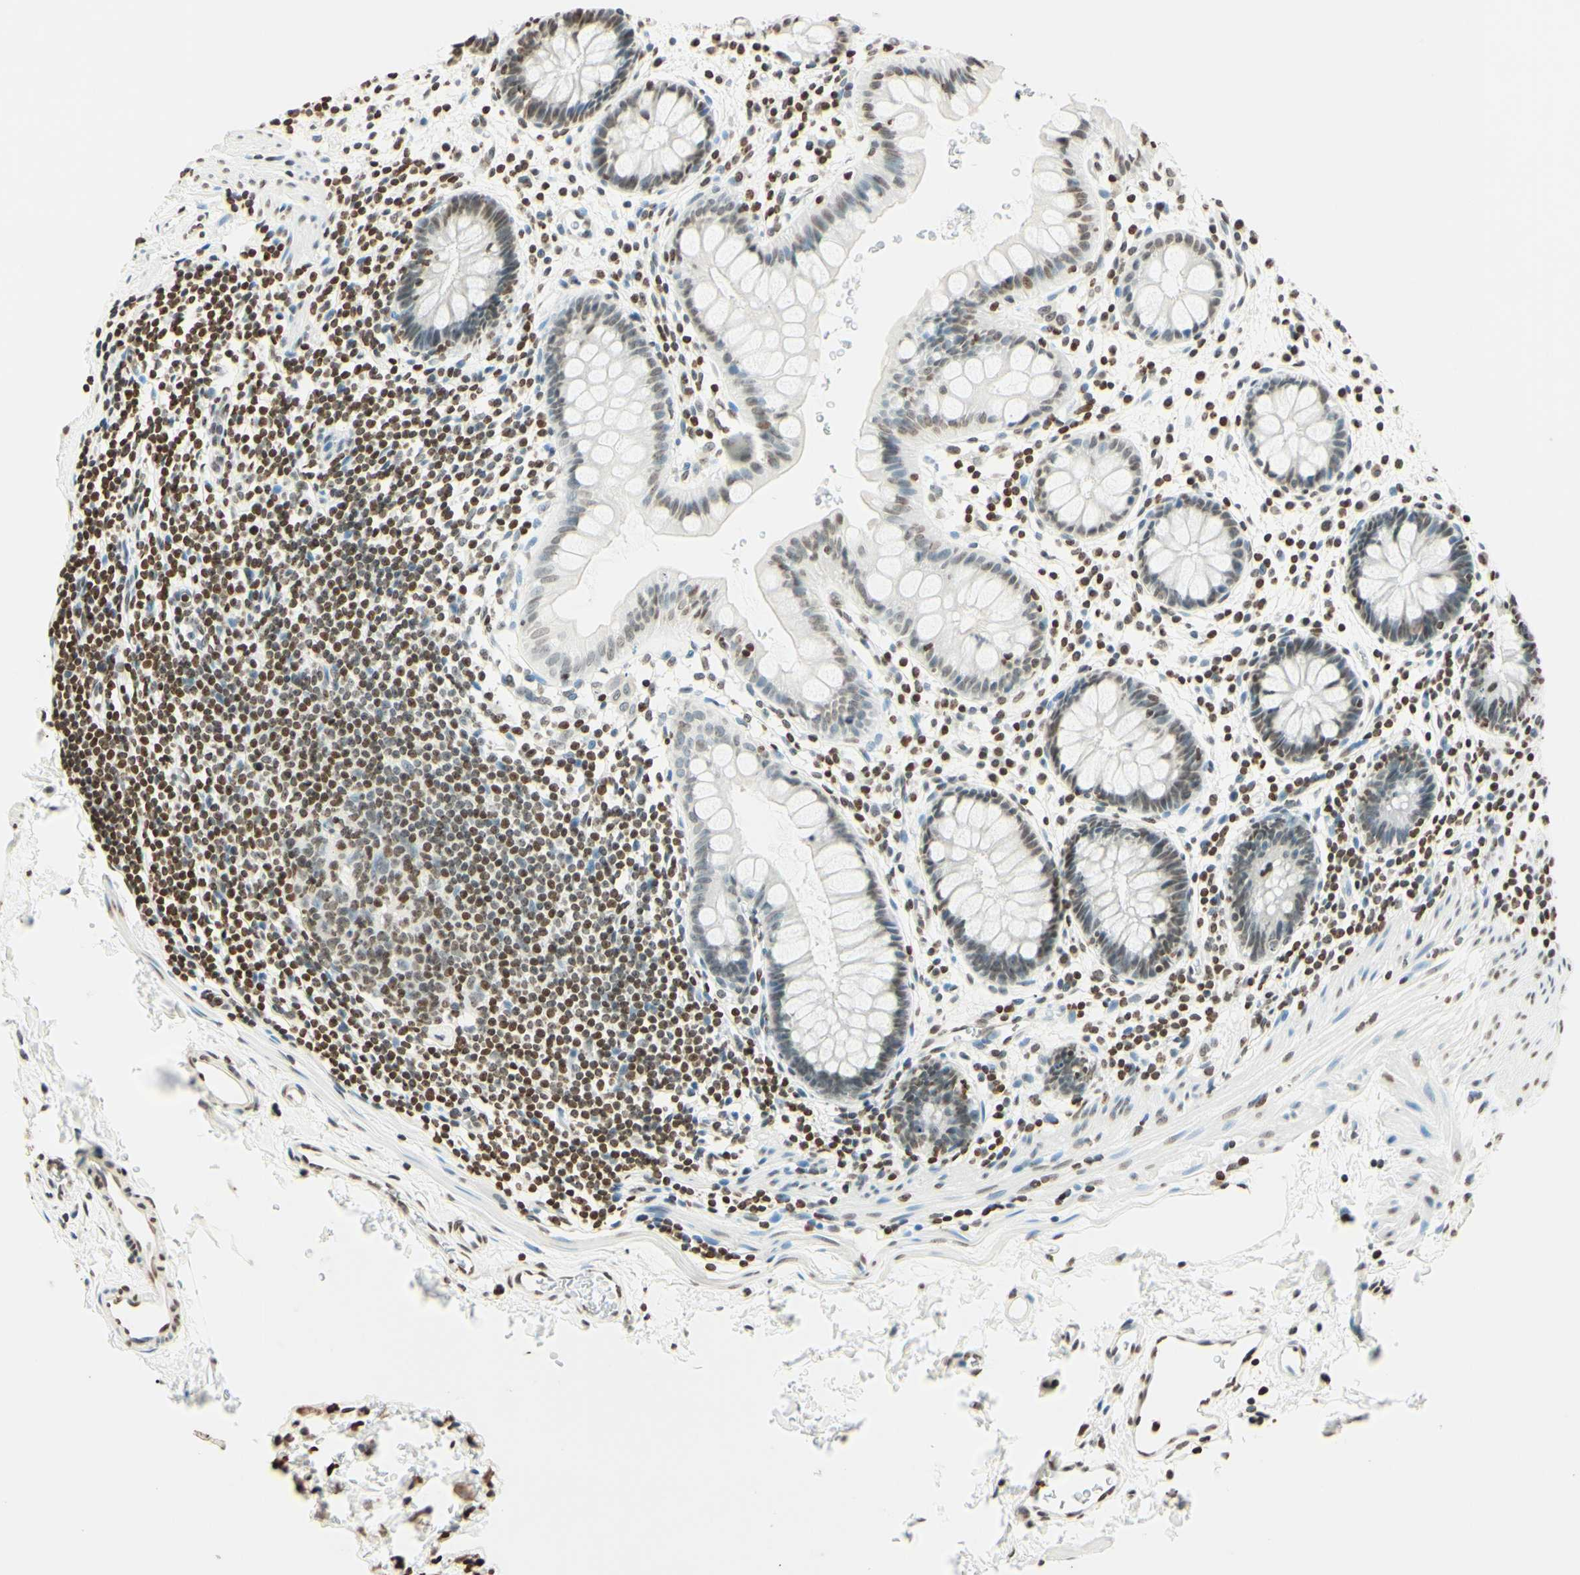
{"staining": {"intensity": "moderate", "quantity": "25%-75%", "location": "nuclear"}, "tissue": "rectum", "cell_type": "Glandular cells", "image_type": "normal", "snomed": [{"axis": "morphology", "description": "Normal tissue, NOS"}, {"axis": "topography", "description": "Rectum"}], "caption": "The micrograph shows staining of unremarkable rectum, revealing moderate nuclear protein positivity (brown color) within glandular cells.", "gene": "MSH2", "patient": {"sex": "female", "age": 24}}